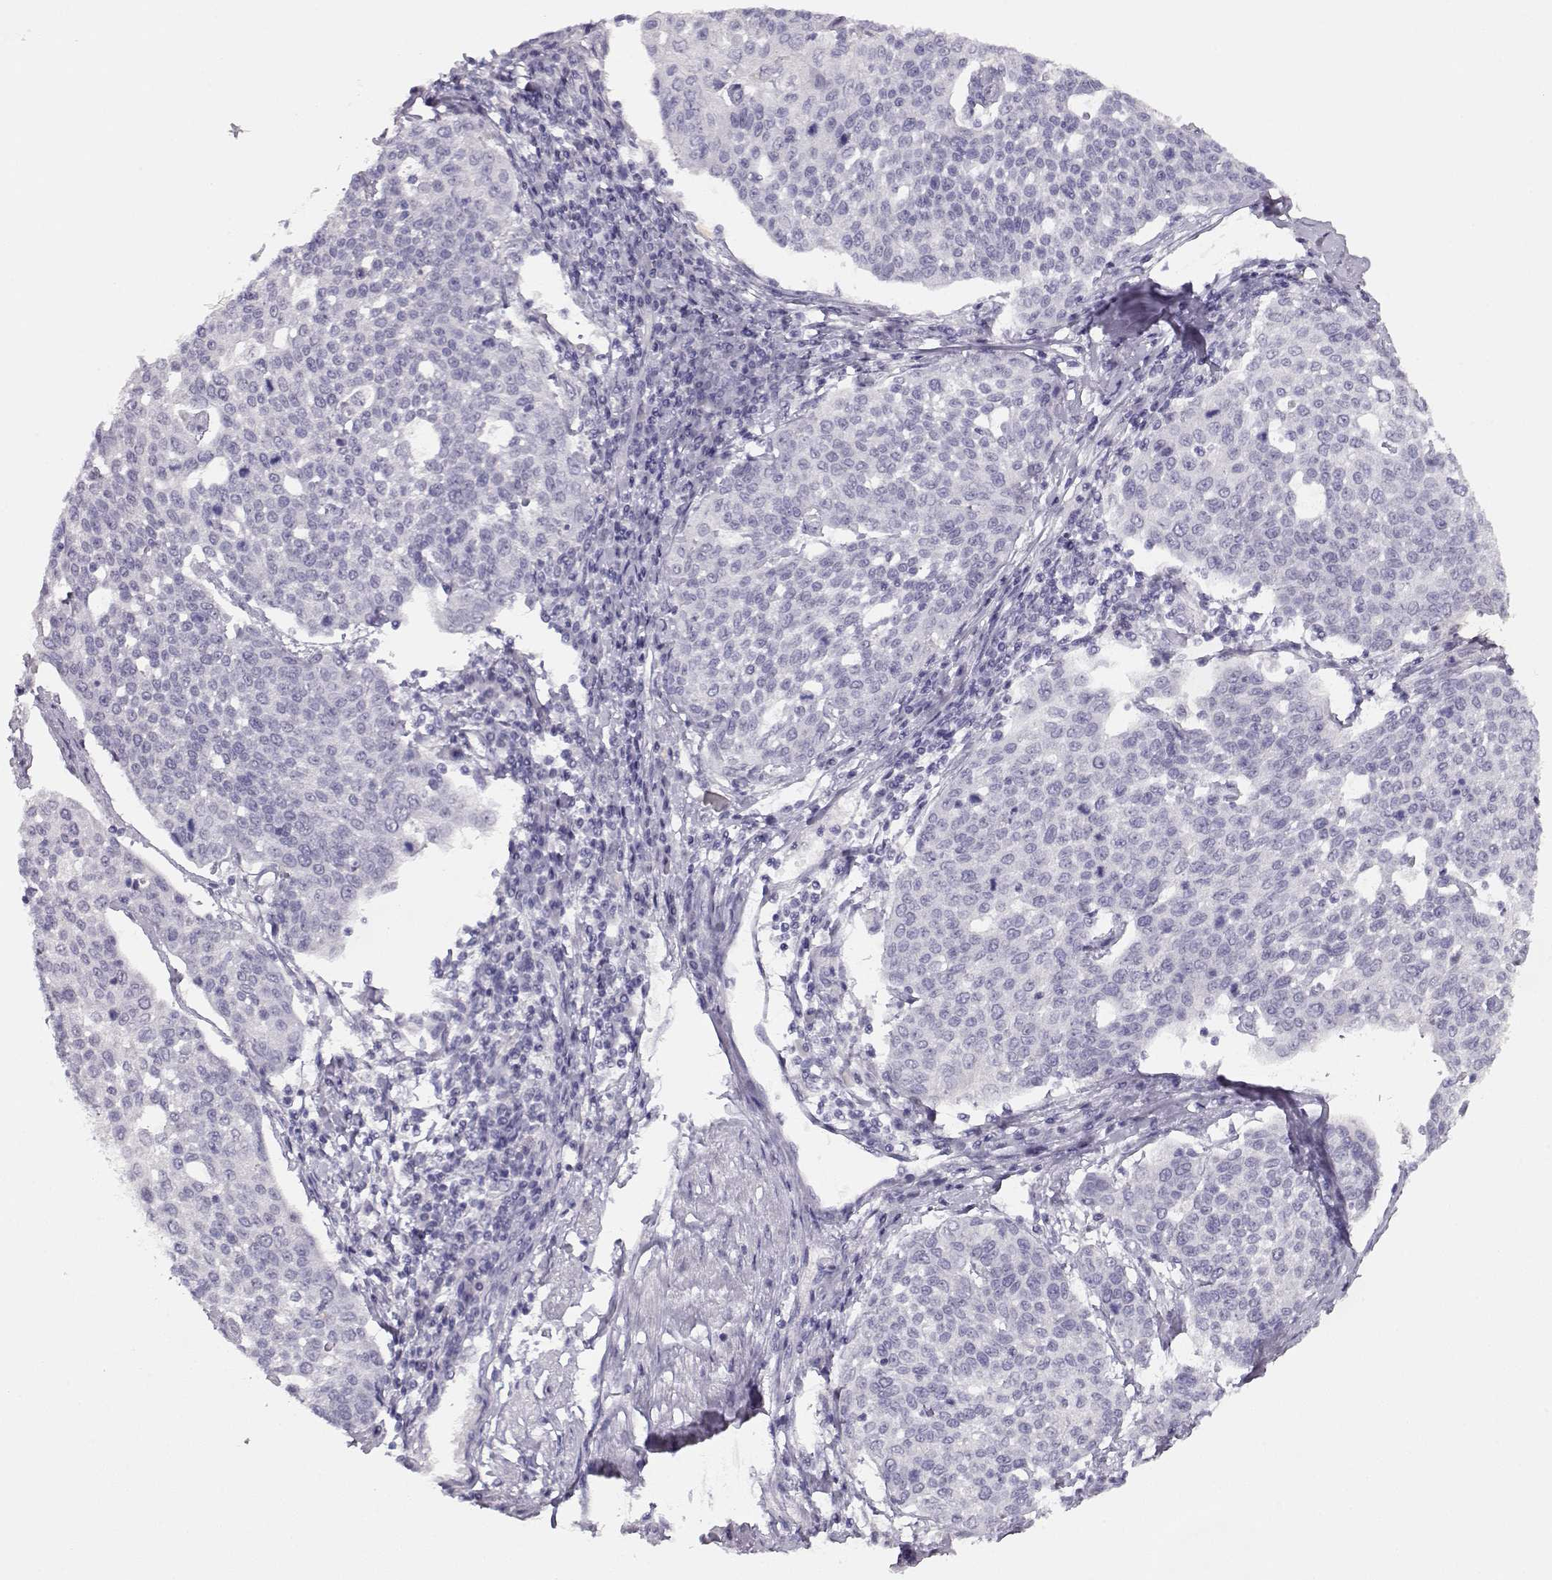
{"staining": {"intensity": "negative", "quantity": "none", "location": "none"}, "tissue": "cervical cancer", "cell_type": "Tumor cells", "image_type": "cancer", "snomed": [{"axis": "morphology", "description": "Squamous cell carcinoma, NOS"}, {"axis": "topography", "description": "Cervix"}], "caption": "The immunohistochemistry micrograph has no significant staining in tumor cells of squamous cell carcinoma (cervical) tissue.", "gene": "IMPG1", "patient": {"sex": "female", "age": 34}}